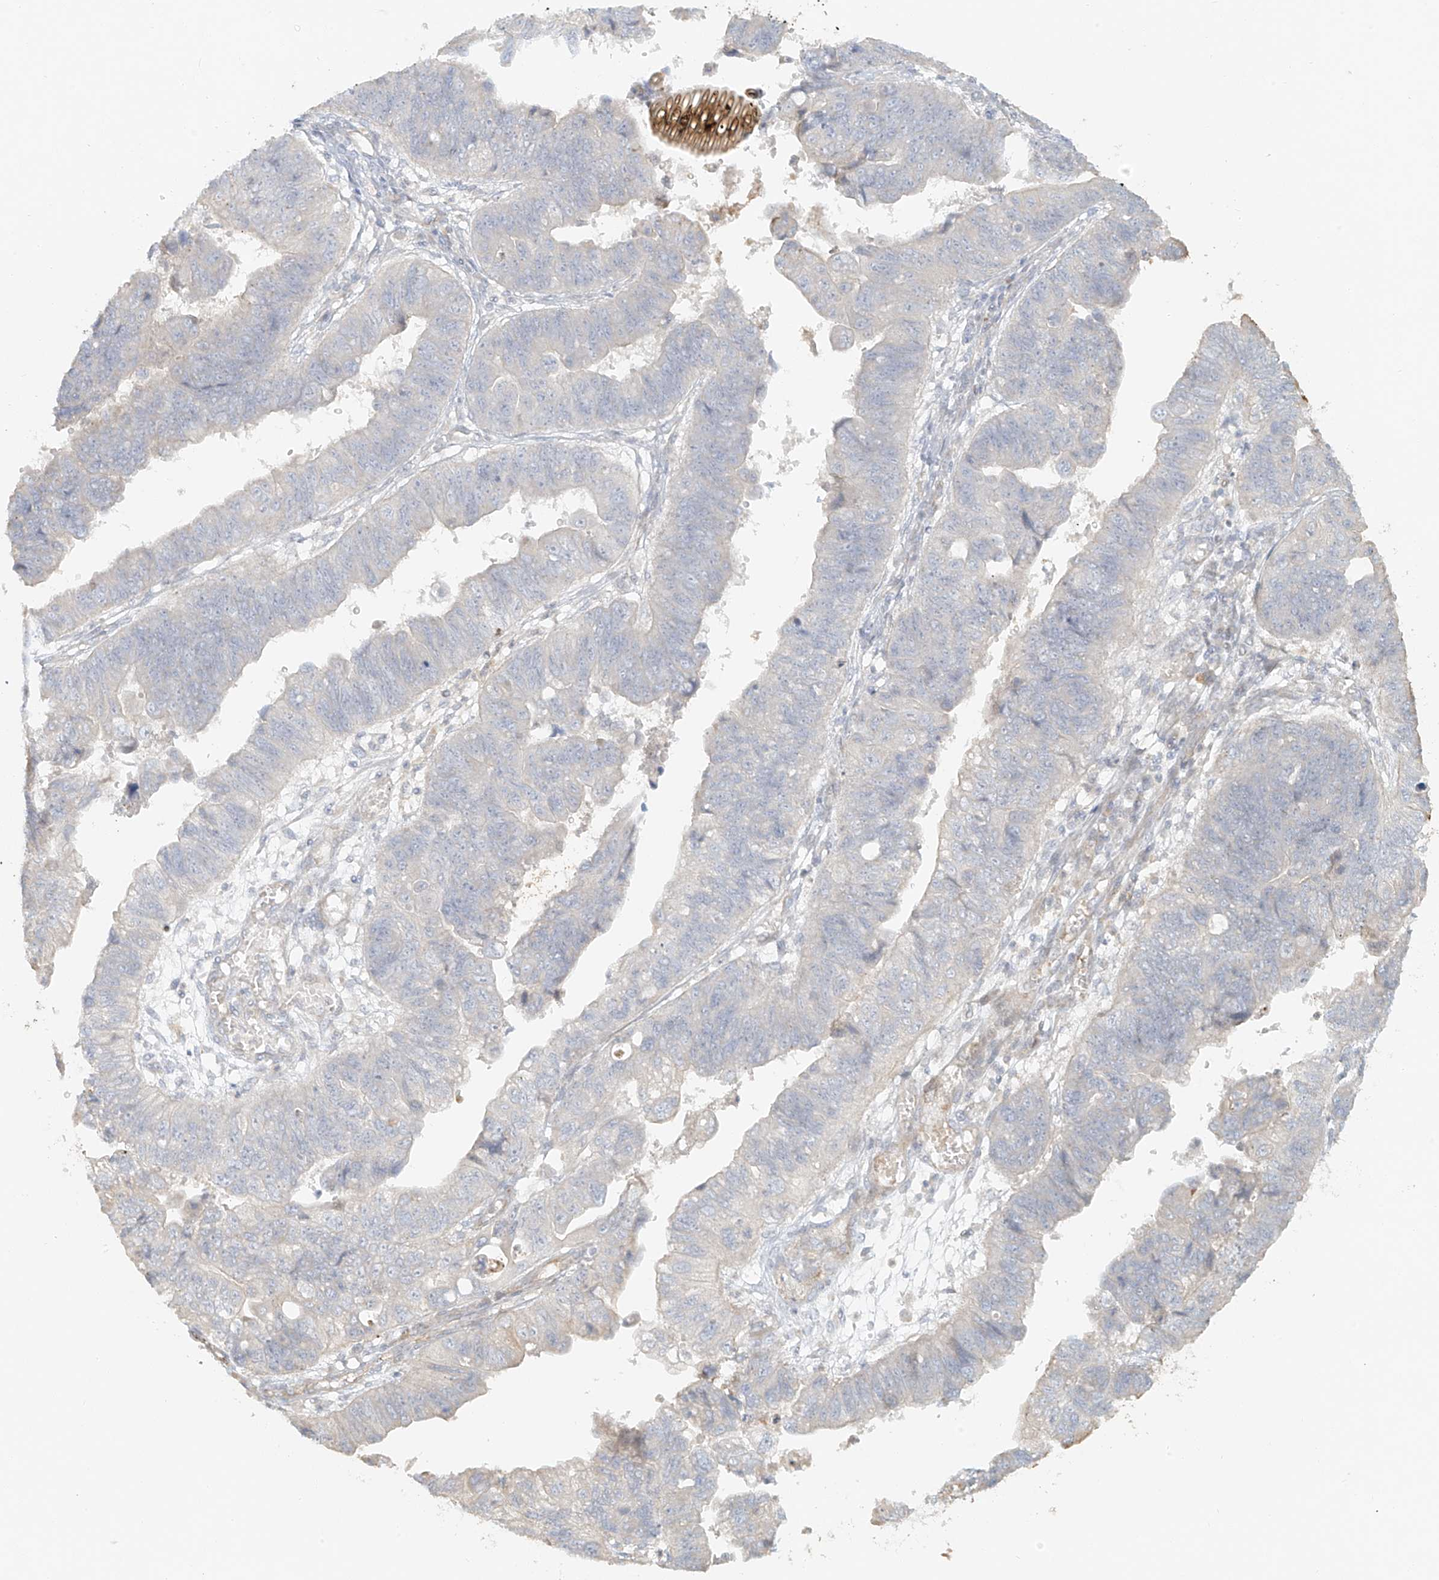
{"staining": {"intensity": "negative", "quantity": "none", "location": "none"}, "tissue": "stomach cancer", "cell_type": "Tumor cells", "image_type": "cancer", "snomed": [{"axis": "morphology", "description": "Adenocarcinoma, NOS"}, {"axis": "topography", "description": "Stomach"}], "caption": "Immunohistochemistry (IHC) photomicrograph of stomach cancer (adenocarcinoma) stained for a protein (brown), which demonstrates no expression in tumor cells.", "gene": "MIPEP", "patient": {"sex": "male", "age": 59}}